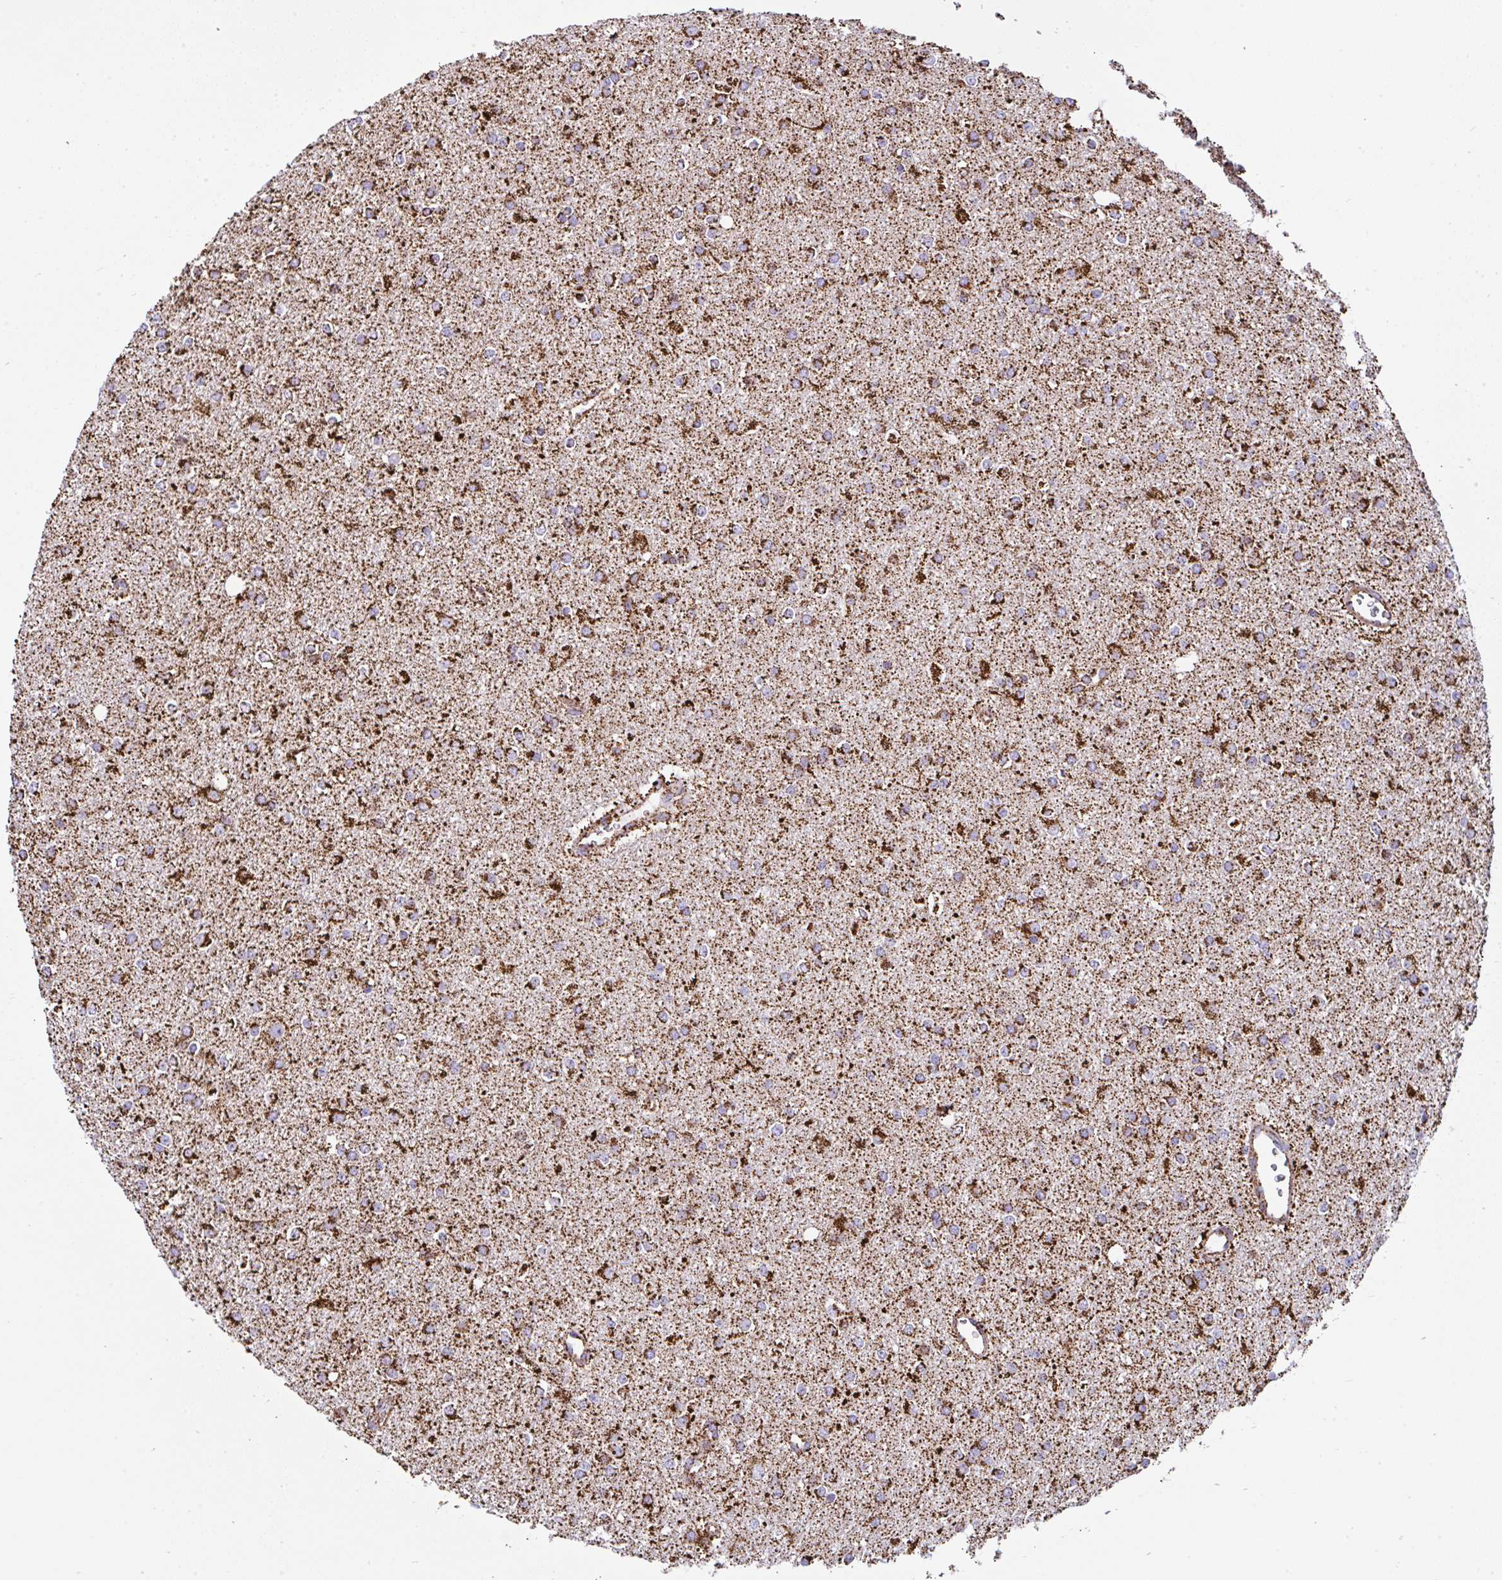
{"staining": {"intensity": "strong", "quantity": ">75%", "location": "cytoplasmic/membranous"}, "tissue": "glioma", "cell_type": "Tumor cells", "image_type": "cancer", "snomed": [{"axis": "morphology", "description": "Glioma, malignant, Low grade"}, {"axis": "topography", "description": "Brain"}], "caption": "There is high levels of strong cytoplasmic/membranous staining in tumor cells of low-grade glioma (malignant), as demonstrated by immunohistochemical staining (brown color).", "gene": "ANKRD33B", "patient": {"sex": "female", "age": 34}}